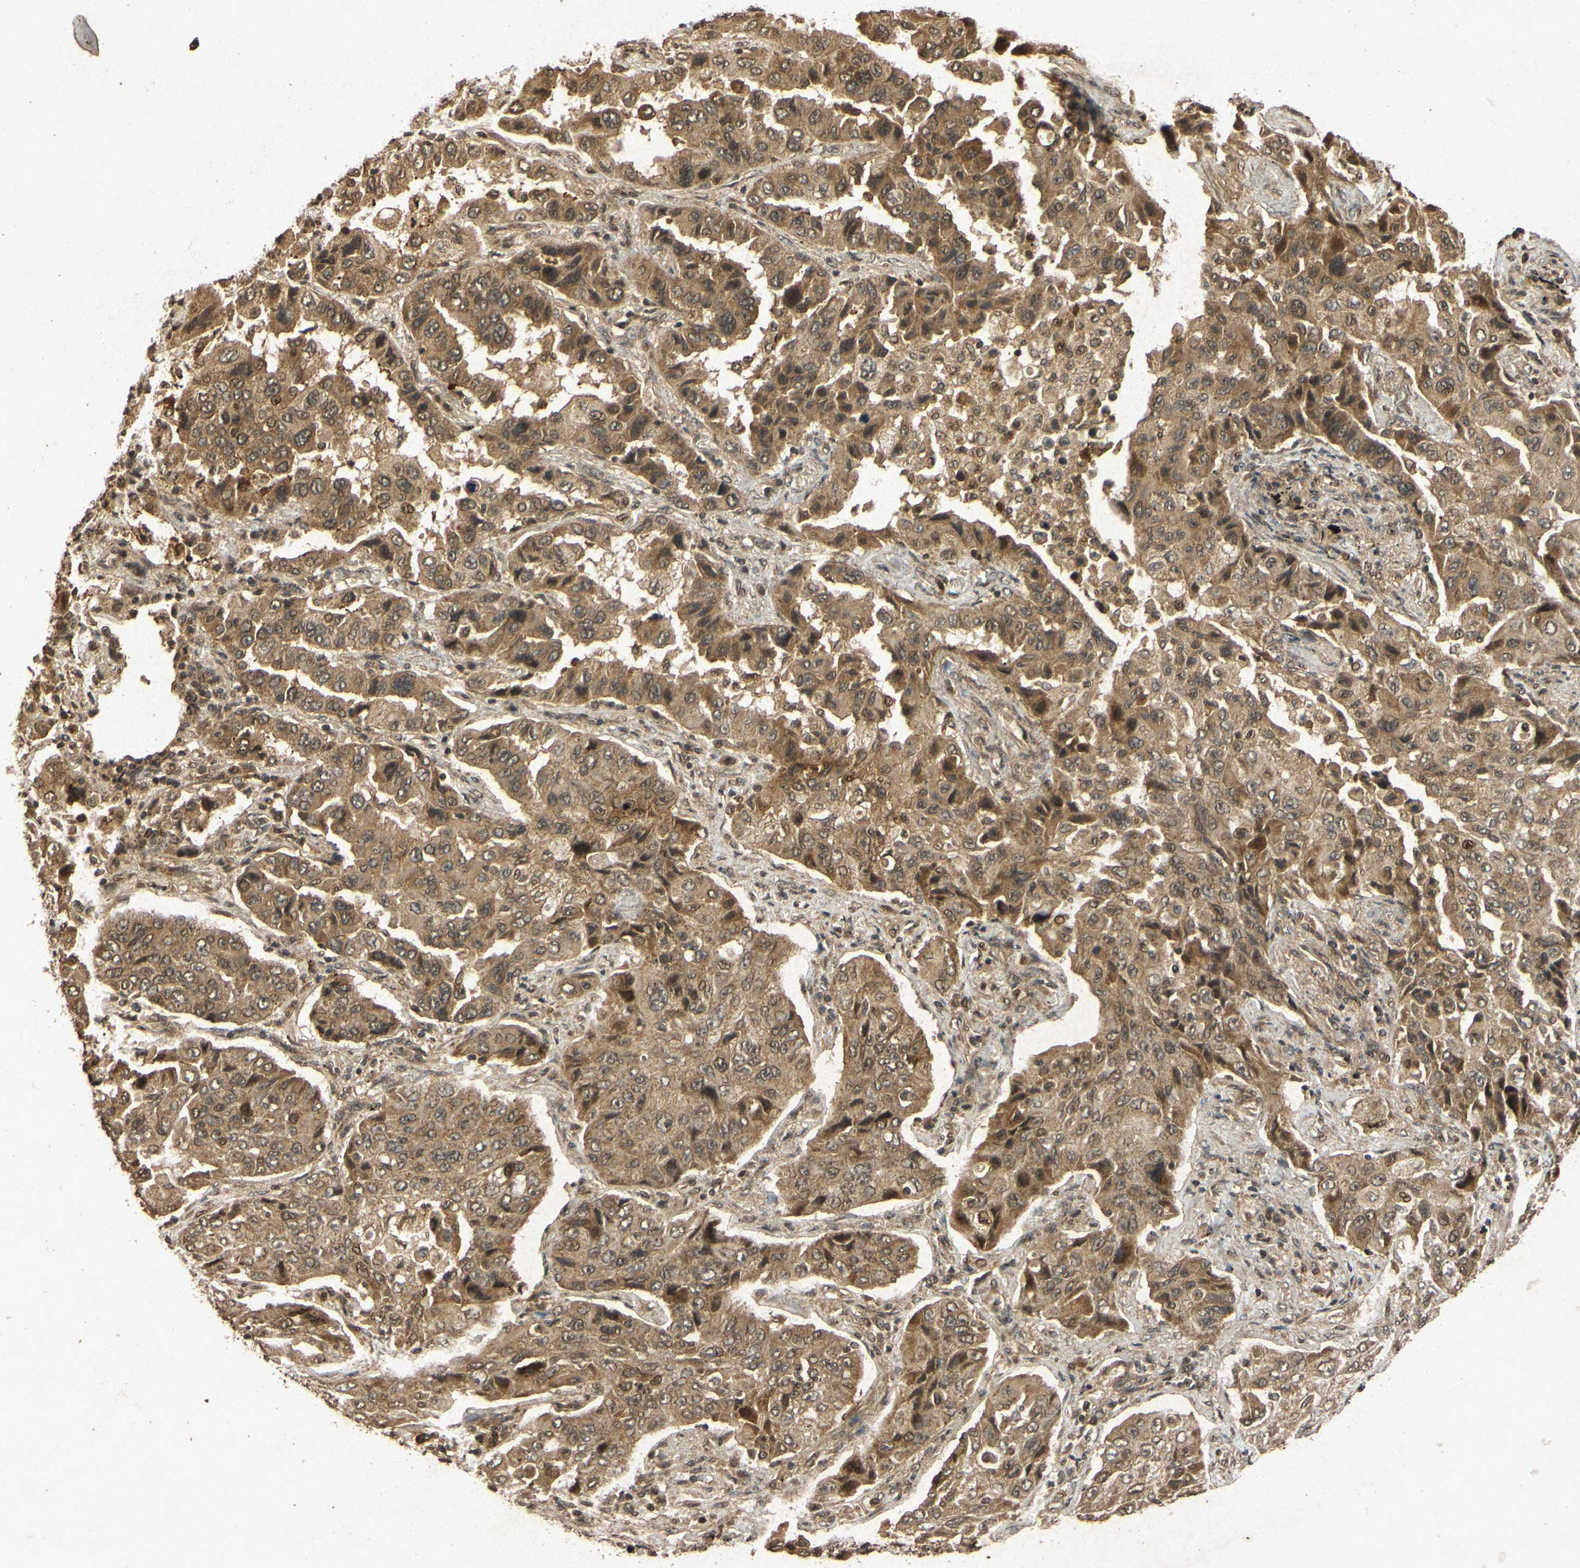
{"staining": {"intensity": "moderate", "quantity": ">75%", "location": "cytoplasmic/membranous"}, "tissue": "lung cancer", "cell_type": "Tumor cells", "image_type": "cancer", "snomed": [{"axis": "morphology", "description": "Adenocarcinoma, NOS"}, {"axis": "topography", "description": "Lung"}], "caption": "A high-resolution photomicrograph shows immunohistochemistry (IHC) staining of lung cancer (adenocarcinoma), which reveals moderate cytoplasmic/membranous expression in approximately >75% of tumor cells.", "gene": "ATP6V1H", "patient": {"sex": "female", "age": 65}}